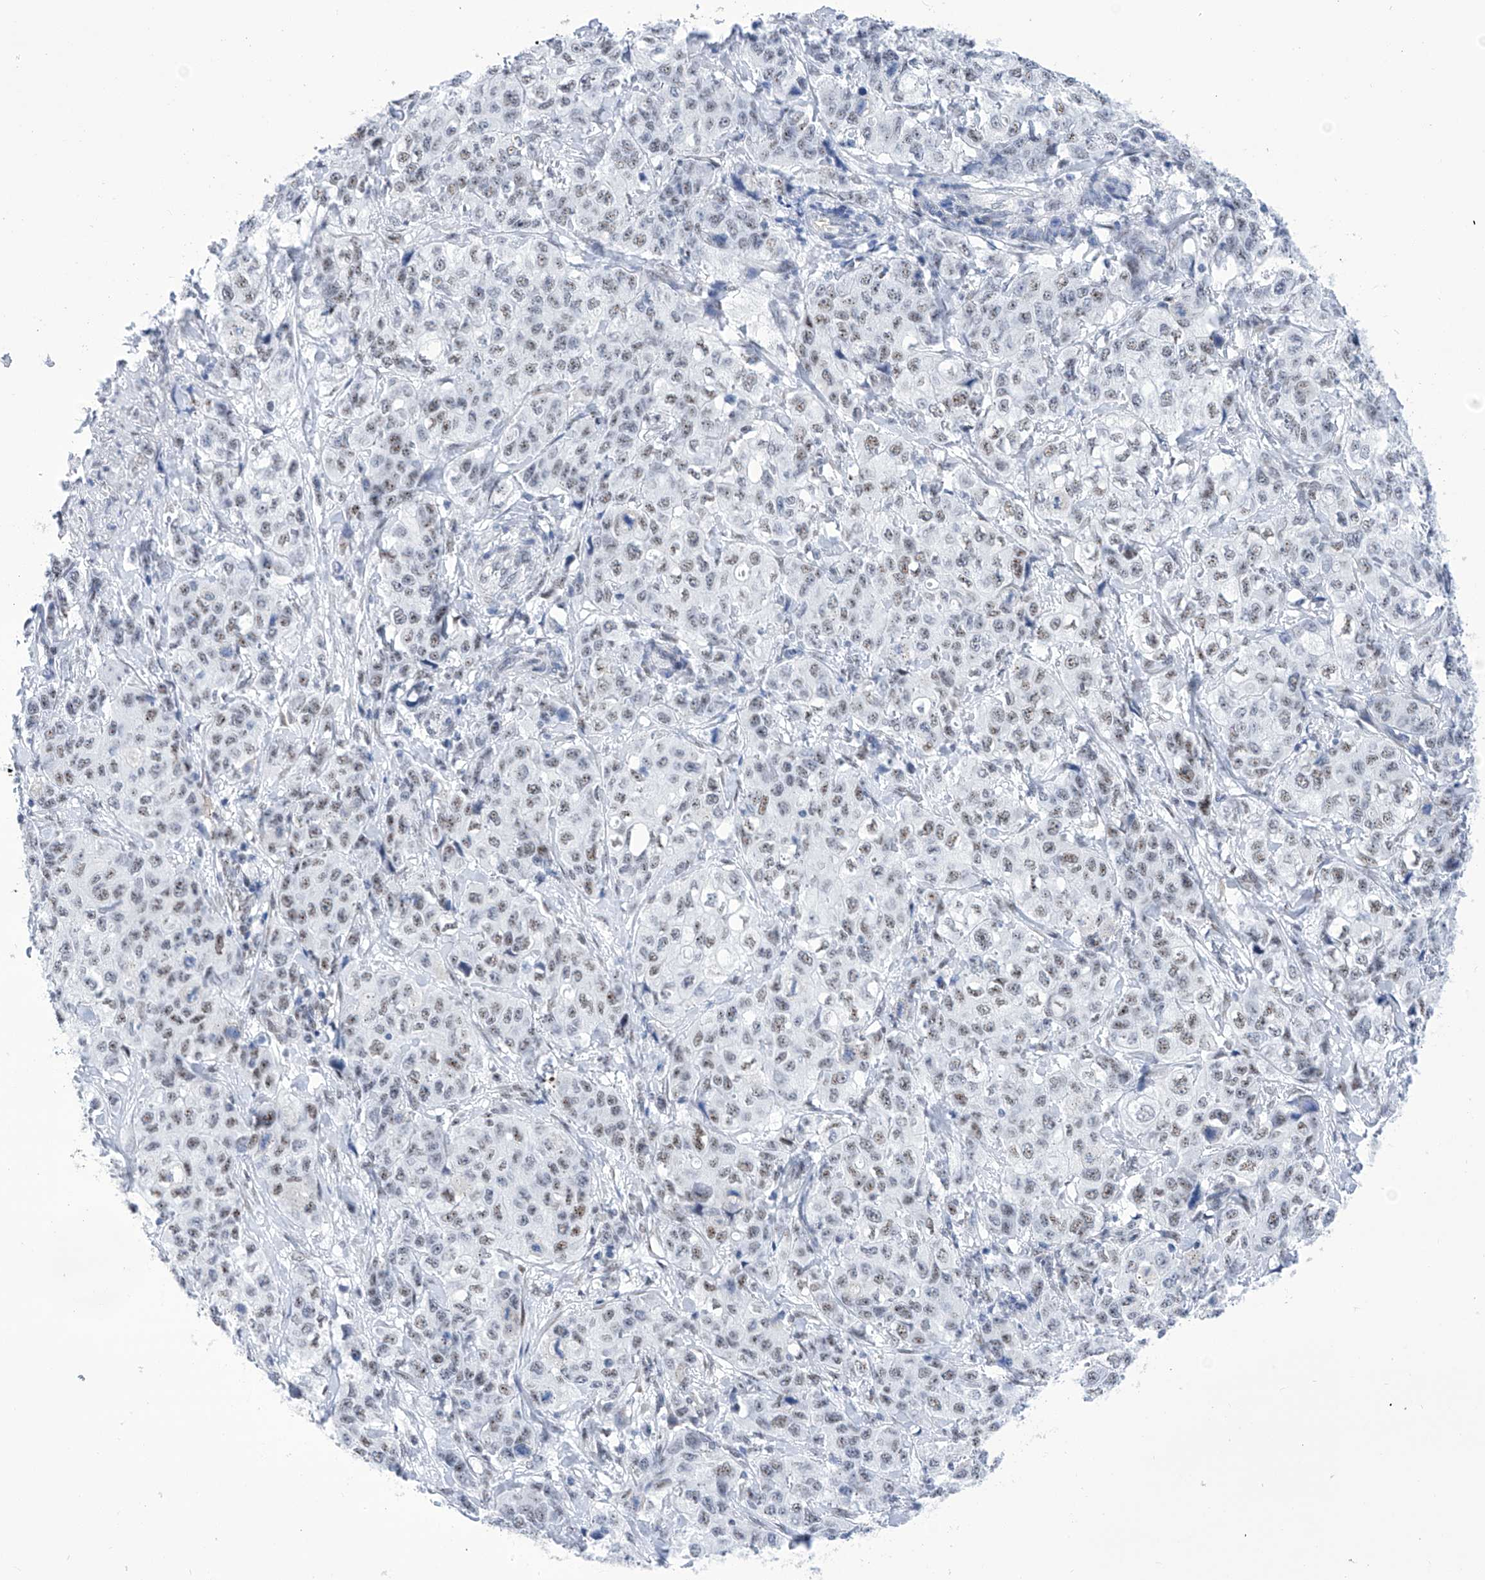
{"staining": {"intensity": "weak", "quantity": "25%-75%", "location": "nuclear"}, "tissue": "stomach cancer", "cell_type": "Tumor cells", "image_type": "cancer", "snomed": [{"axis": "morphology", "description": "Adenocarcinoma, NOS"}, {"axis": "topography", "description": "Stomach"}], "caption": "The micrograph reveals immunohistochemical staining of adenocarcinoma (stomach). There is weak nuclear staining is seen in about 25%-75% of tumor cells.", "gene": "SART1", "patient": {"sex": "male", "age": 48}}